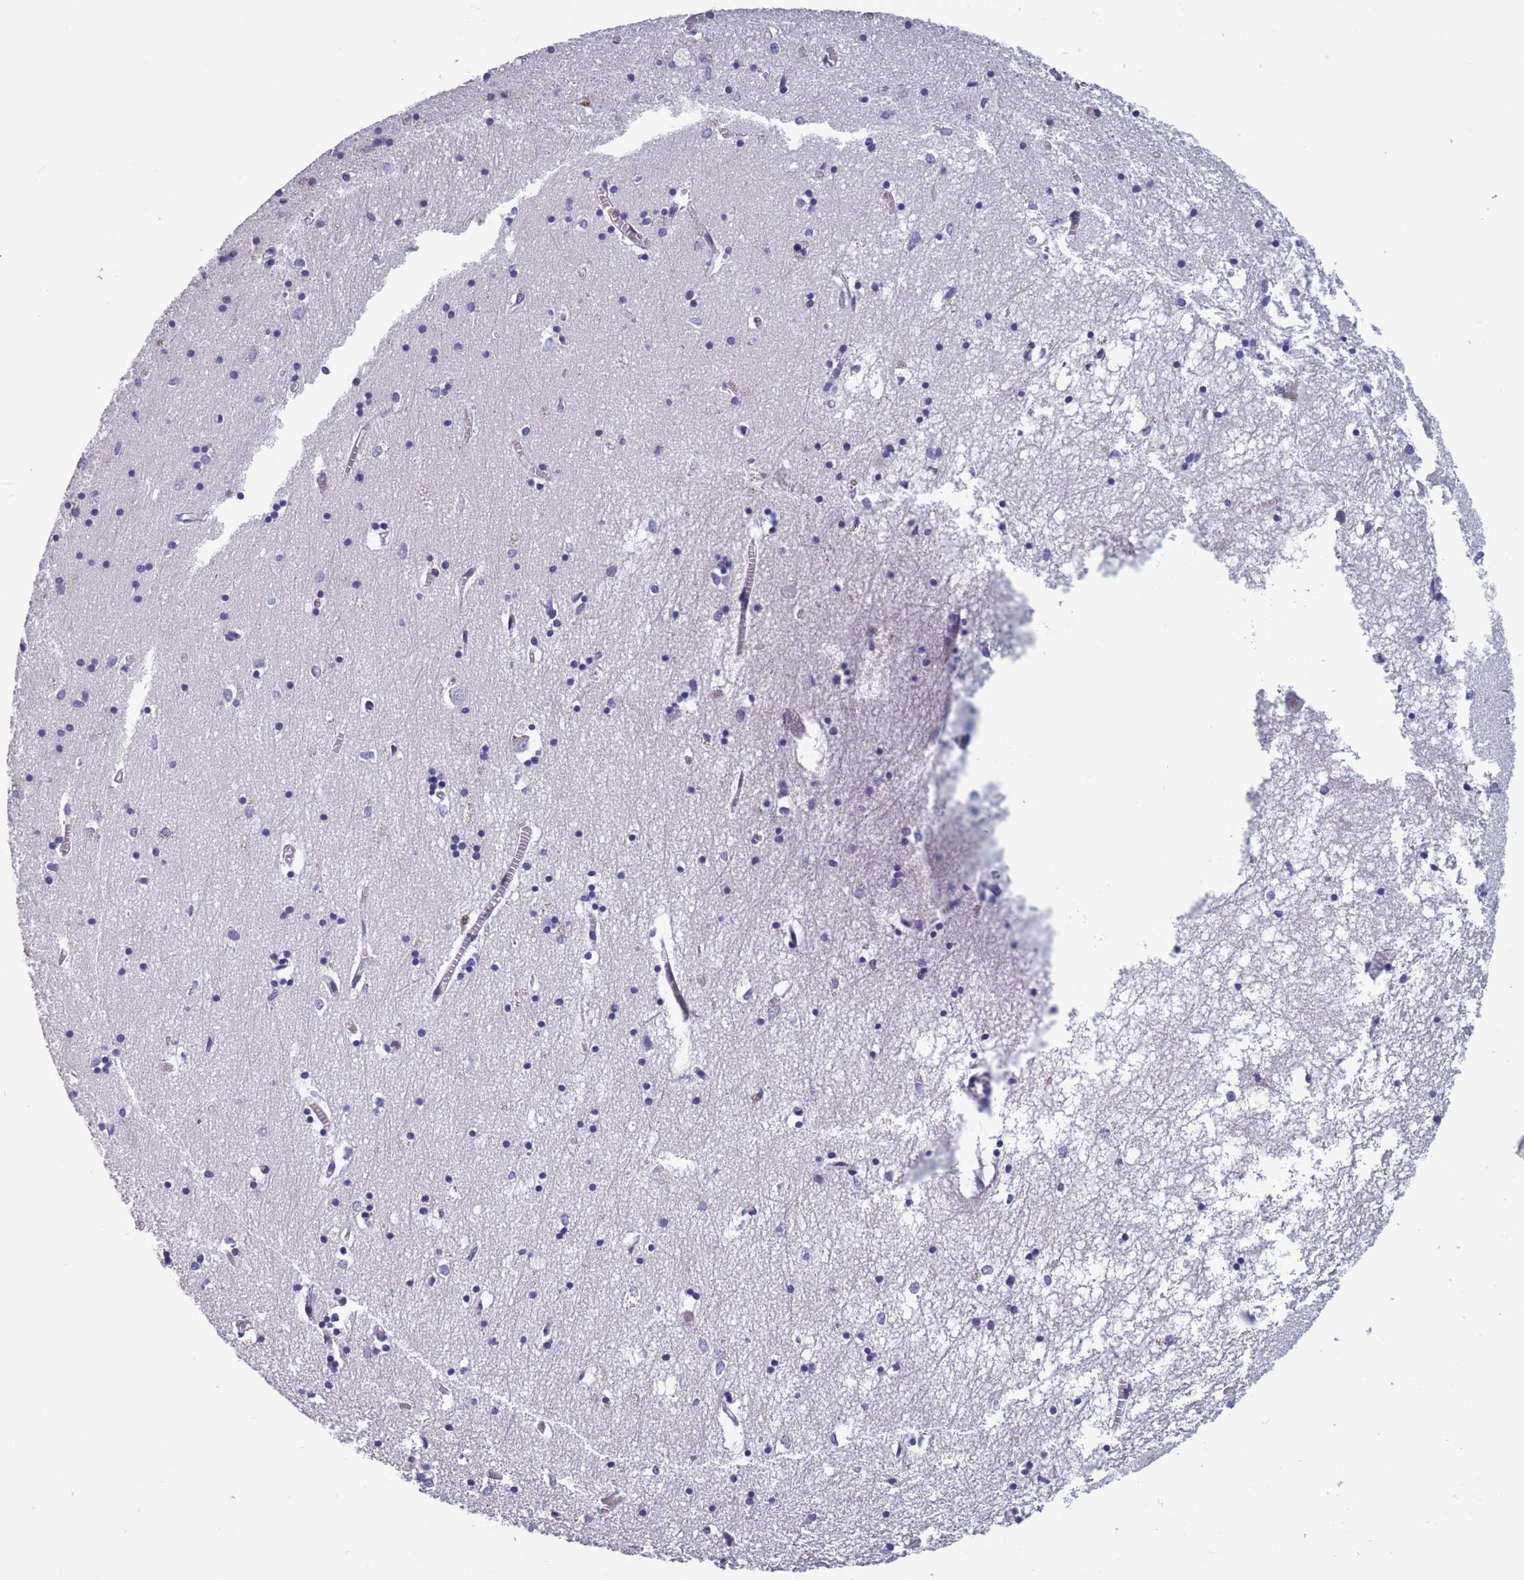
{"staining": {"intensity": "moderate", "quantity": "<25%", "location": "cytoplasmic/membranous"}, "tissue": "hippocampus", "cell_type": "Glial cells", "image_type": "normal", "snomed": [{"axis": "morphology", "description": "Normal tissue, NOS"}, {"axis": "topography", "description": "Hippocampus"}], "caption": "Immunohistochemistry (IHC) (DAB (3,3'-diaminobenzidine)) staining of unremarkable human hippocampus exhibits moderate cytoplasmic/membranous protein expression in approximately <25% of glial cells.", "gene": "OR4C5", "patient": {"sex": "male", "age": 70}}